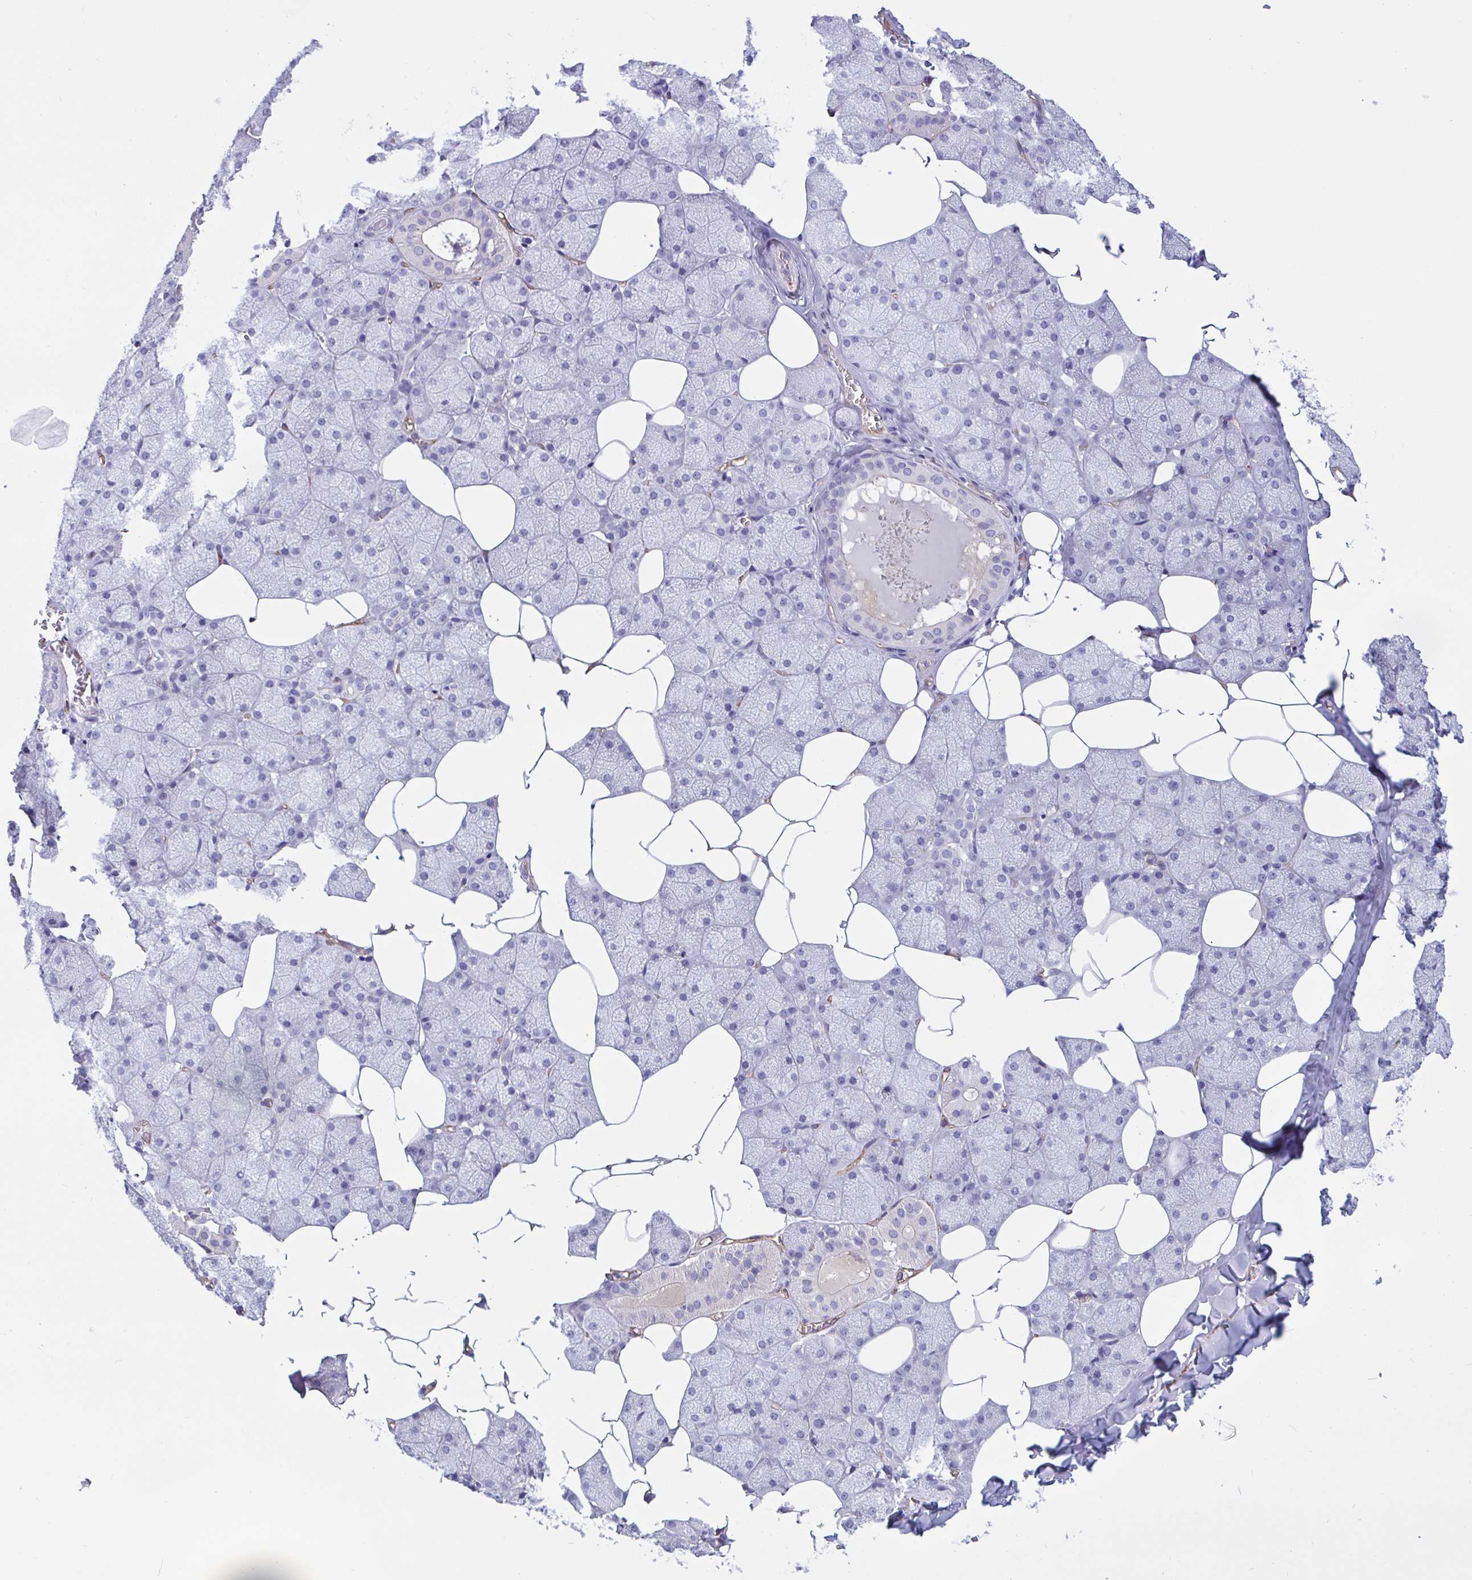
{"staining": {"intensity": "negative", "quantity": "none", "location": "none"}, "tissue": "salivary gland", "cell_type": "Glandular cells", "image_type": "normal", "snomed": [{"axis": "morphology", "description": "Normal tissue, NOS"}, {"axis": "topography", "description": "Salivary gland"}, {"axis": "topography", "description": "Peripheral nerve tissue"}], "caption": "Normal salivary gland was stained to show a protein in brown. There is no significant positivity in glandular cells.", "gene": "RPL22L1", "patient": {"sex": "male", "age": 38}}